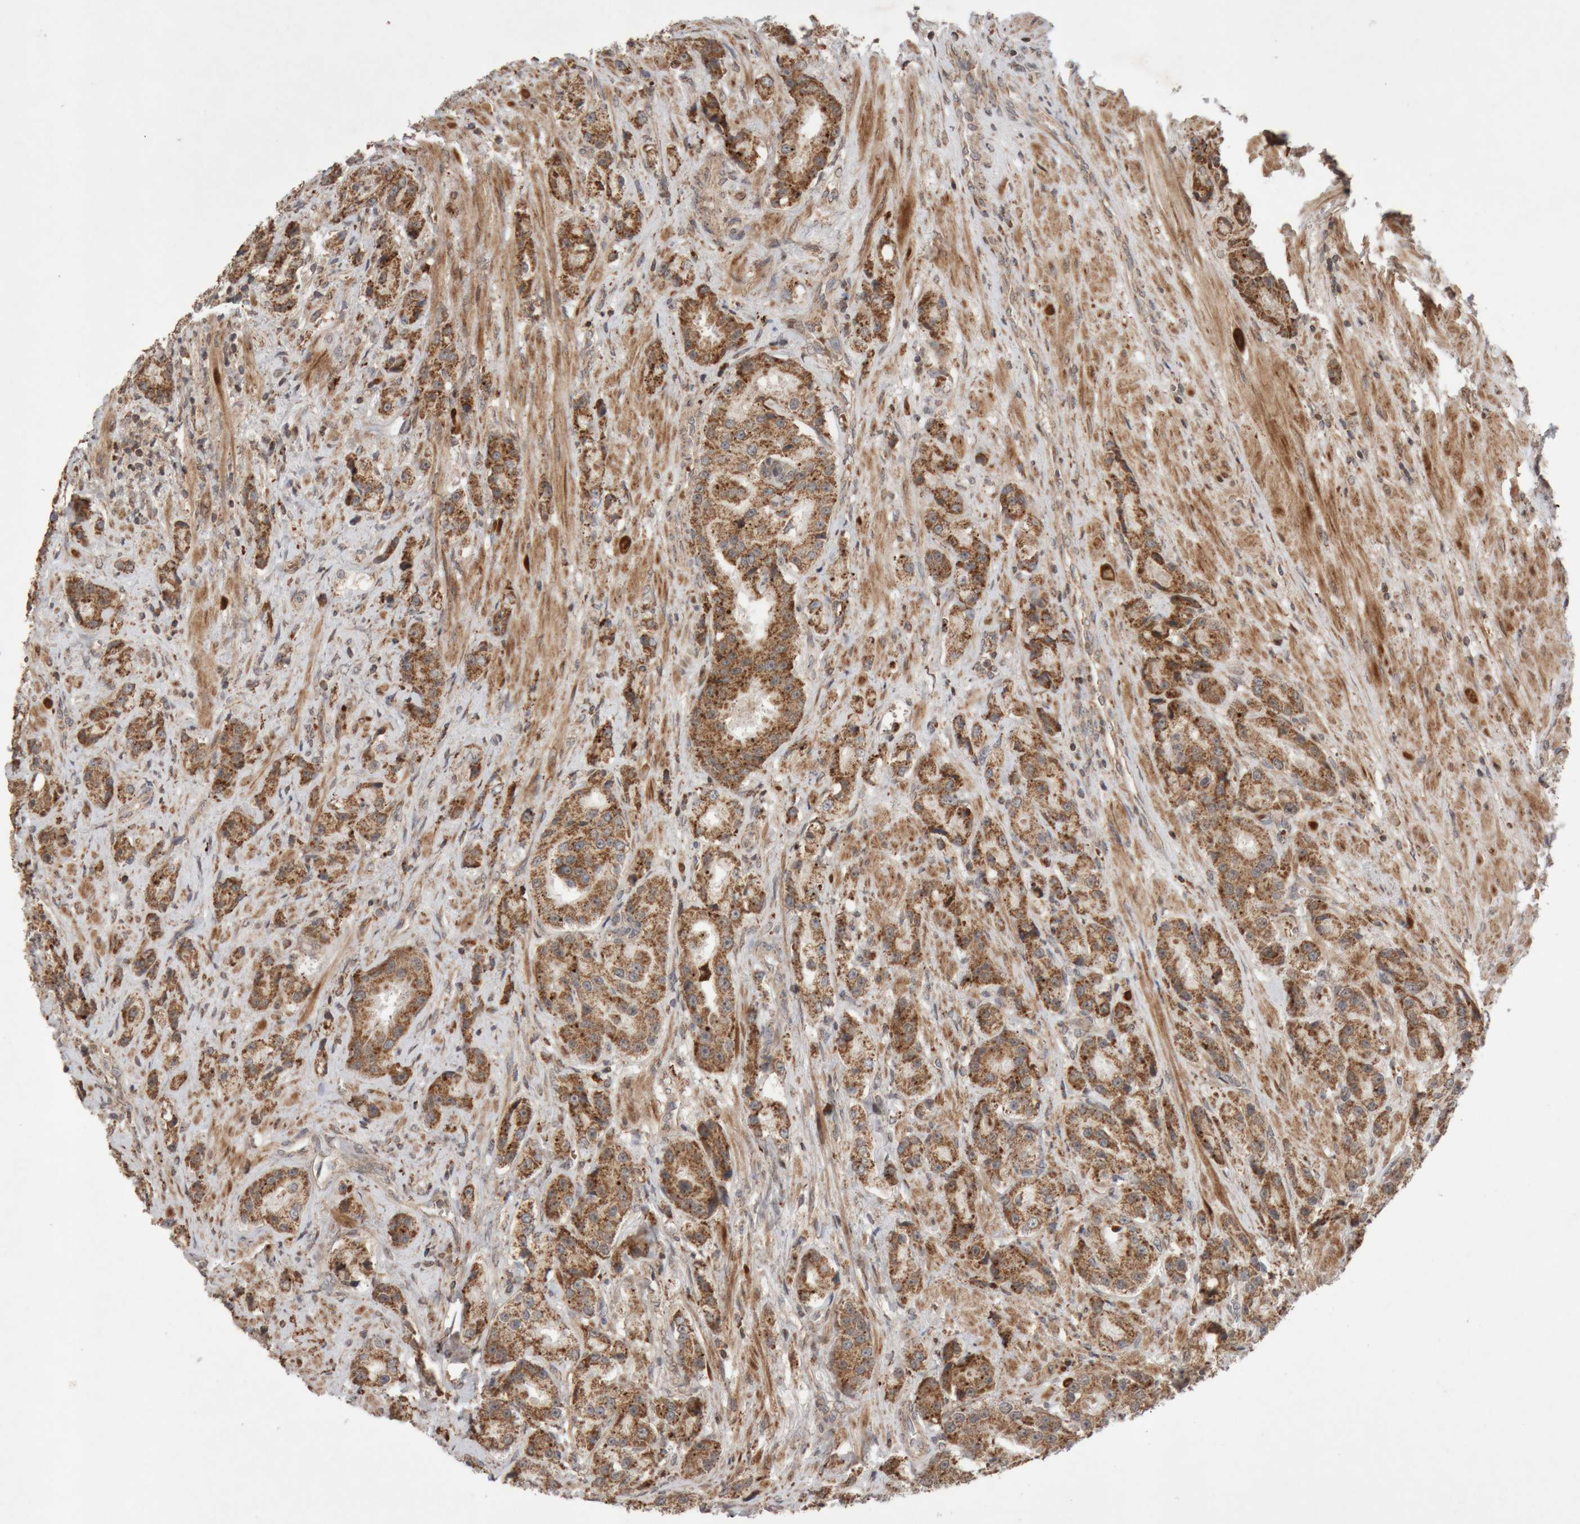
{"staining": {"intensity": "moderate", "quantity": ">75%", "location": "cytoplasmic/membranous"}, "tissue": "prostate cancer", "cell_type": "Tumor cells", "image_type": "cancer", "snomed": [{"axis": "morphology", "description": "Adenocarcinoma, High grade"}, {"axis": "topography", "description": "Prostate"}], "caption": "The immunohistochemical stain labels moderate cytoplasmic/membranous staining in tumor cells of prostate cancer (adenocarcinoma (high-grade)) tissue.", "gene": "KIF21B", "patient": {"sex": "male", "age": 60}}